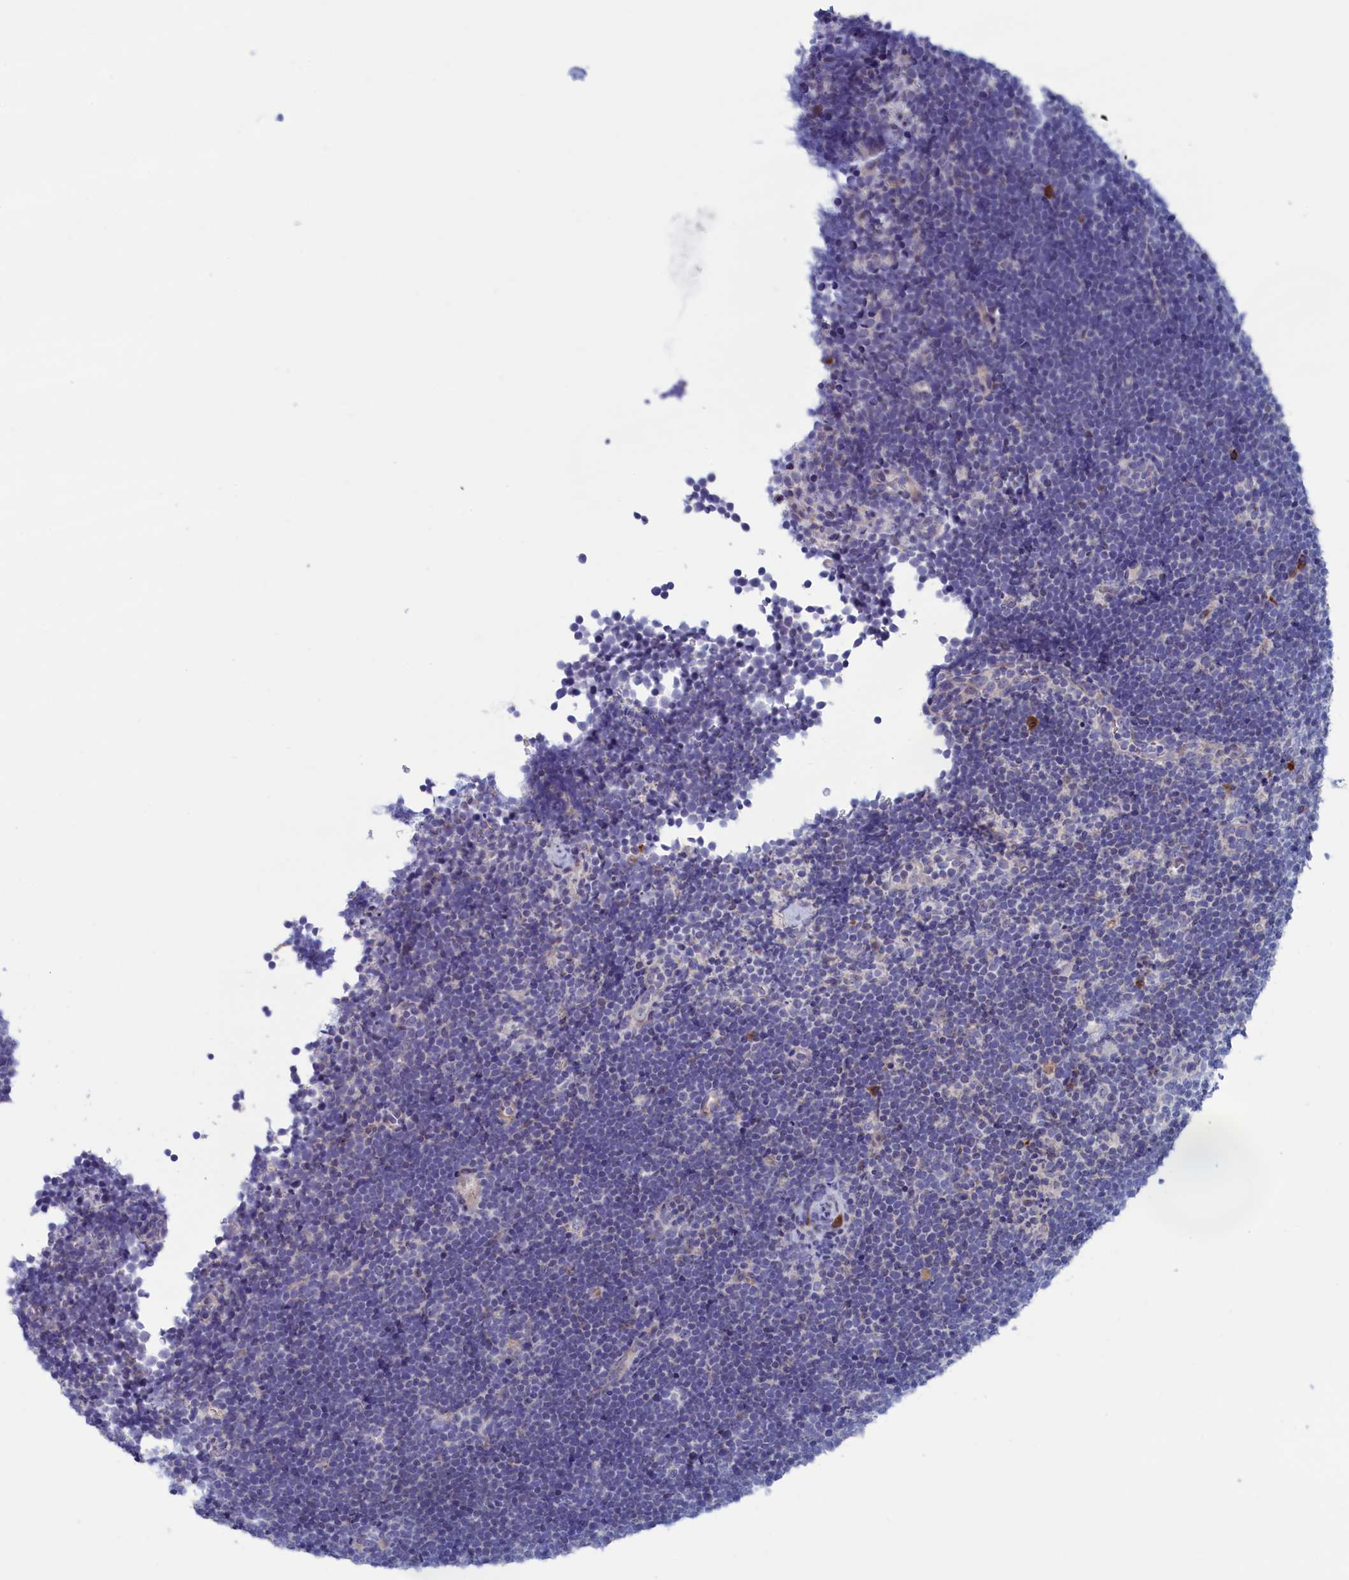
{"staining": {"intensity": "negative", "quantity": "none", "location": "none"}, "tissue": "lymphoma", "cell_type": "Tumor cells", "image_type": "cancer", "snomed": [{"axis": "morphology", "description": "Malignant lymphoma, non-Hodgkin's type, High grade"}, {"axis": "topography", "description": "Lymph node"}], "caption": "Immunohistochemistry micrograph of neoplastic tissue: lymphoma stained with DAB (3,3'-diaminobenzidine) reveals no significant protein expression in tumor cells.", "gene": "NIBAN3", "patient": {"sex": "male", "age": 13}}